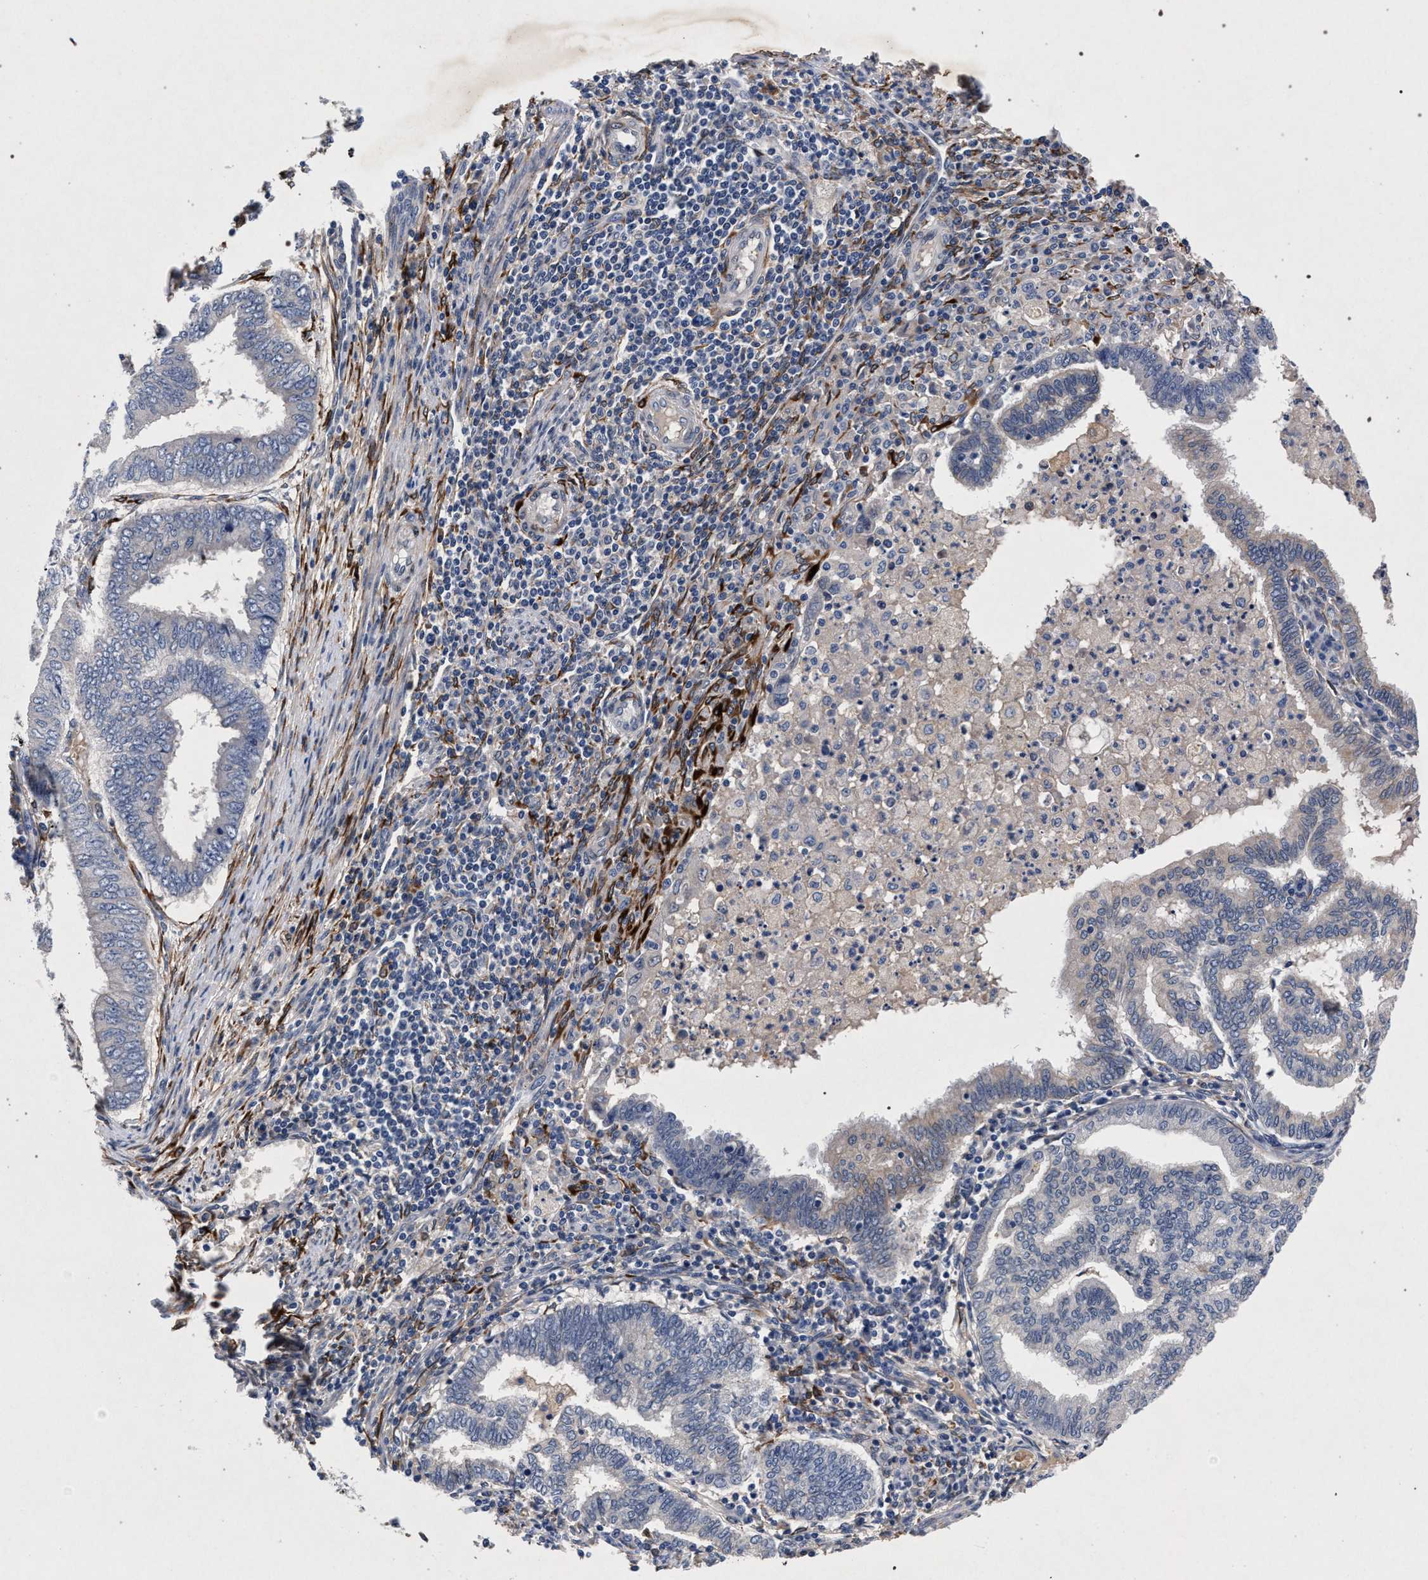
{"staining": {"intensity": "negative", "quantity": "none", "location": "none"}, "tissue": "endometrial cancer", "cell_type": "Tumor cells", "image_type": "cancer", "snomed": [{"axis": "morphology", "description": "Polyp, NOS"}, {"axis": "morphology", "description": "Adenocarcinoma, NOS"}, {"axis": "morphology", "description": "Adenoma, NOS"}, {"axis": "topography", "description": "Endometrium"}], "caption": "DAB (3,3'-diaminobenzidine) immunohistochemical staining of polyp (endometrial) displays no significant expression in tumor cells.", "gene": "NEK7", "patient": {"sex": "female", "age": 79}}